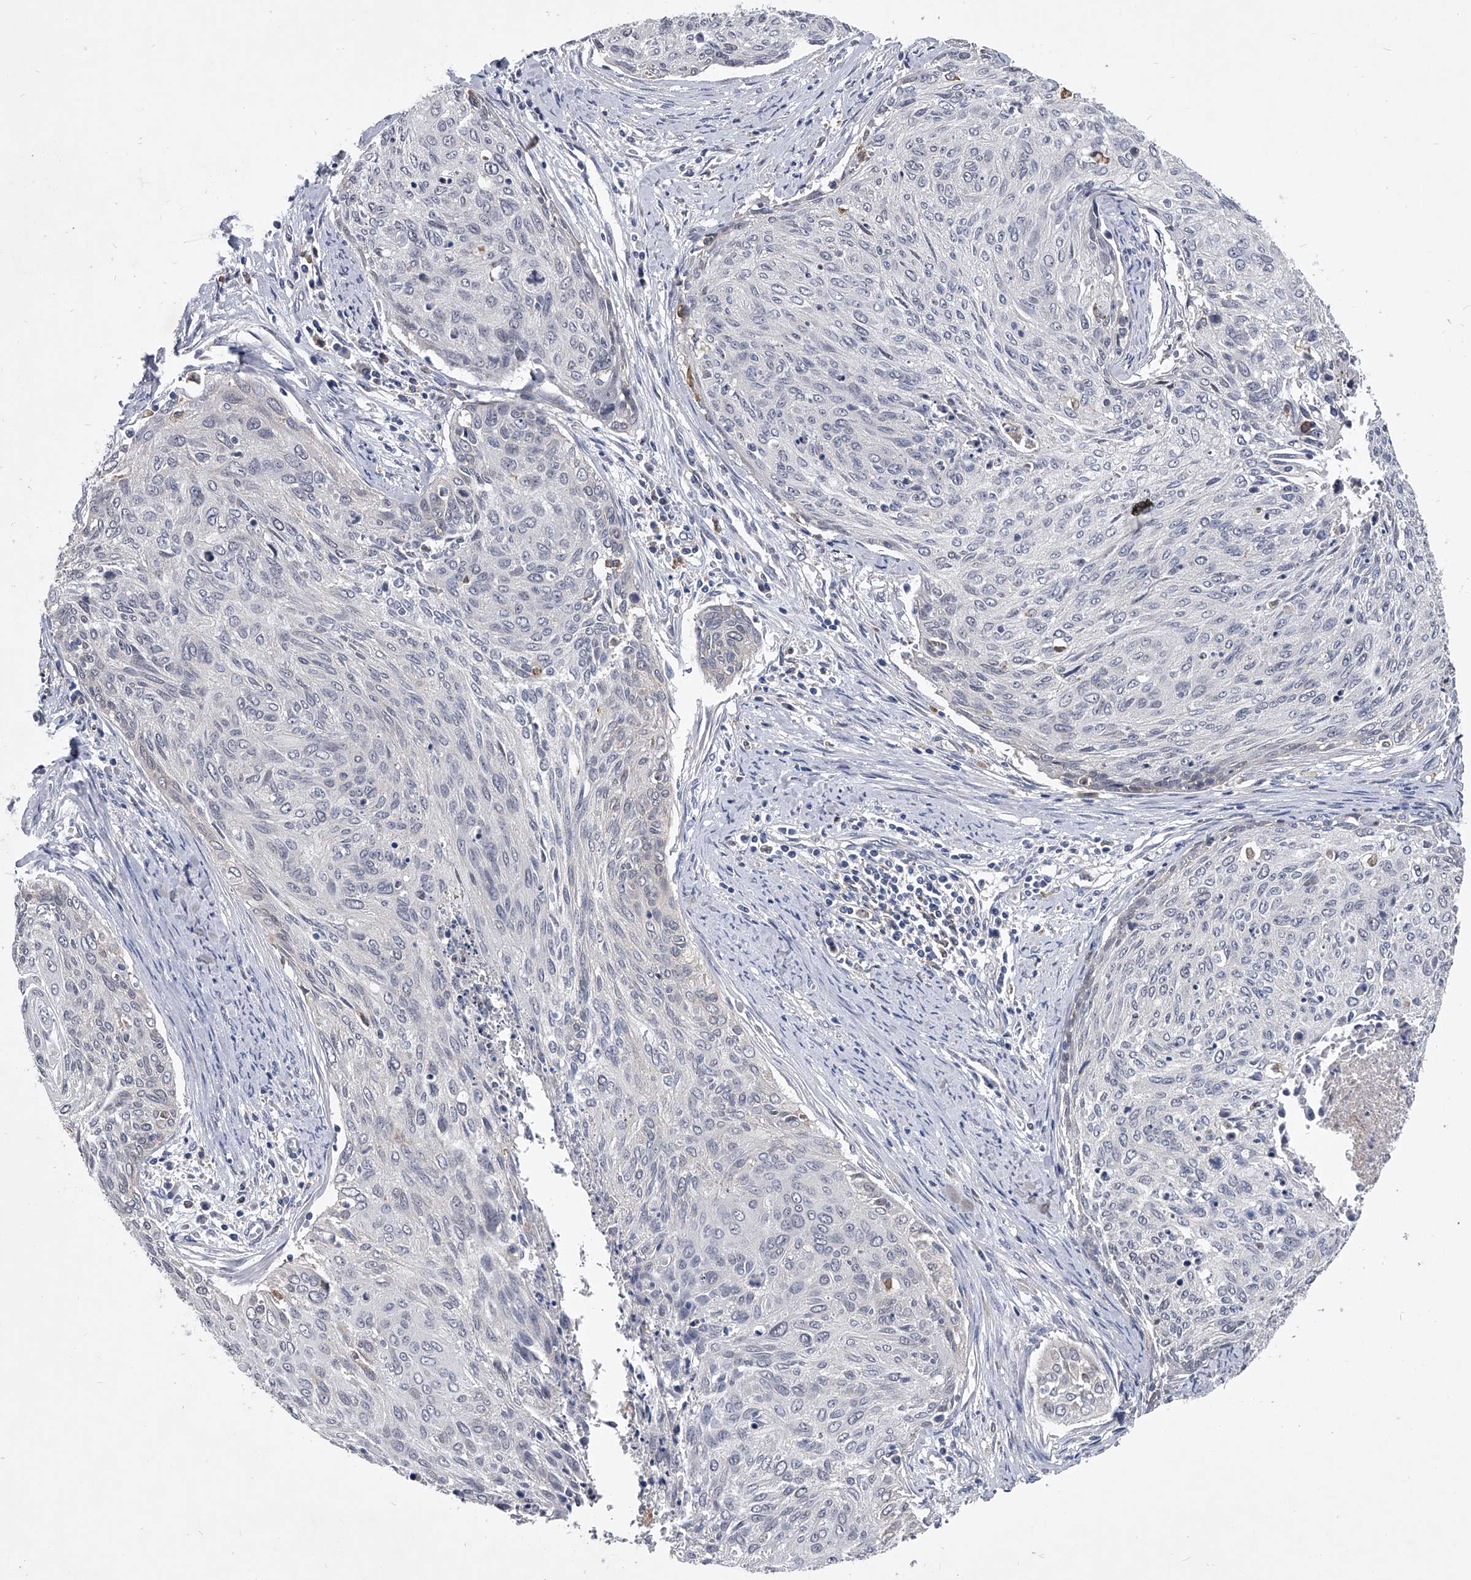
{"staining": {"intensity": "negative", "quantity": "none", "location": "none"}, "tissue": "cervical cancer", "cell_type": "Tumor cells", "image_type": "cancer", "snomed": [{"axis": "morphology", "description": "Squamous cell carcinoma, NOS"}, {"axis": "topography", "description": "Cervix"}], "caption": "IHC of human cervical cancer (squamous cell carcinoma) reveals no expression in tumor cells.", "gene": "MAP4K3", "patient": {"sex": "female", "age": 55}}